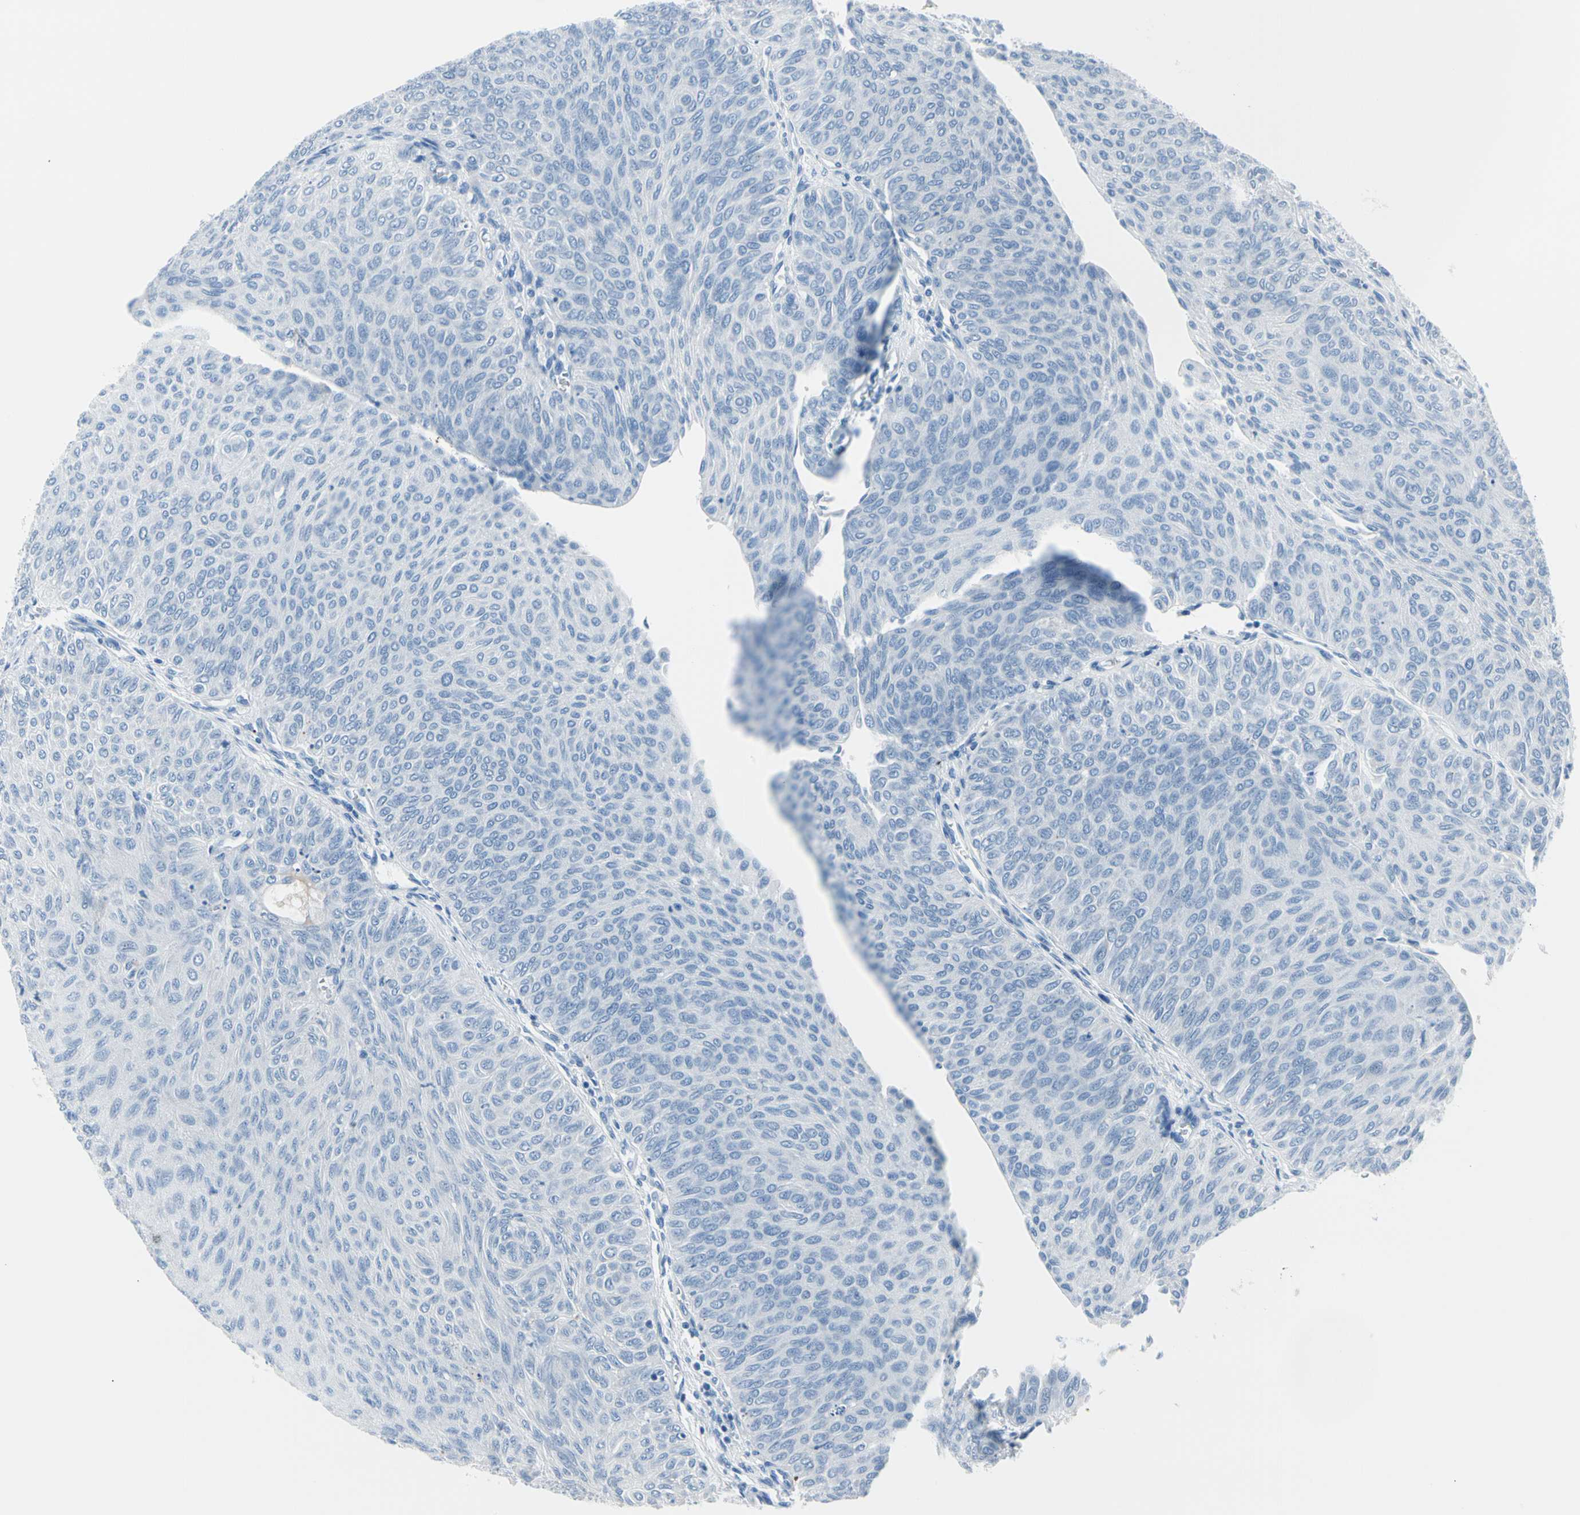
{"staining": {"intensity": "negative", "quantity": "none", "location": "none"}, "tissue": "urothelial cancer", "cell_type": "Tumor cells", "image_type": "cancer", "snomed": [{"axis": "morphology", "description": "Urothelial carcinoma, Low grade"}, {"axis": "topography", "description": "Urinary bladder"}], "caption": "Low-grade urothelial carcinoma was stained to show a protein in brown. There is no significant staining in tumor cells.", "gene": "TPO", "patient": {"sex": "male", "age": 78}}